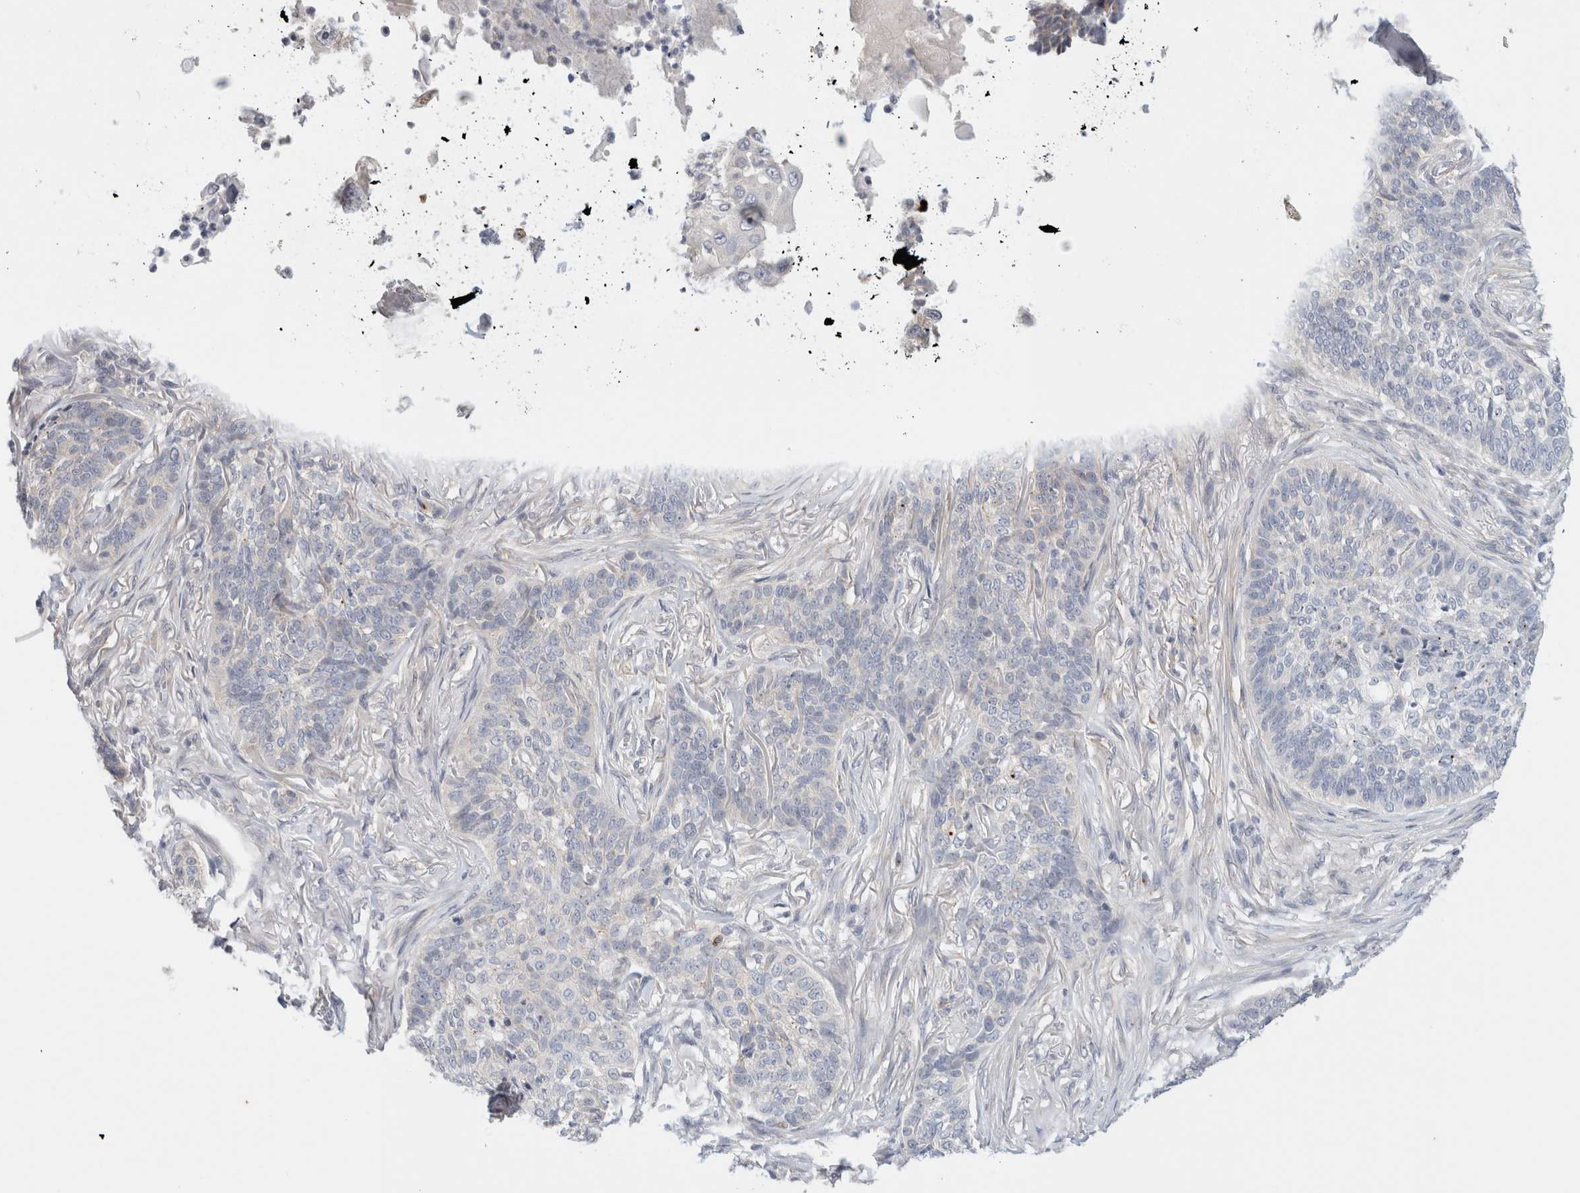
{"staining": {"intensity": "negative", "quantity": "none", "location": "none"}, "tissue": "skin cancer", "cell_type": "Tumor cells", "image_type": "cancer", "snomed": [{"axis": "morphology", "description": "Basal cell carcinoma"}, {"axis": "topography", "description": "Skin"}], "caption": "Immunohistochemistry histopathology image of human skin cancer (basal cell carcinoma) stained for a protein (brown), which reveals no staining in tumor cells.", "gene": "SPRTN", "patient": {"sex": "male", "age": 85}}